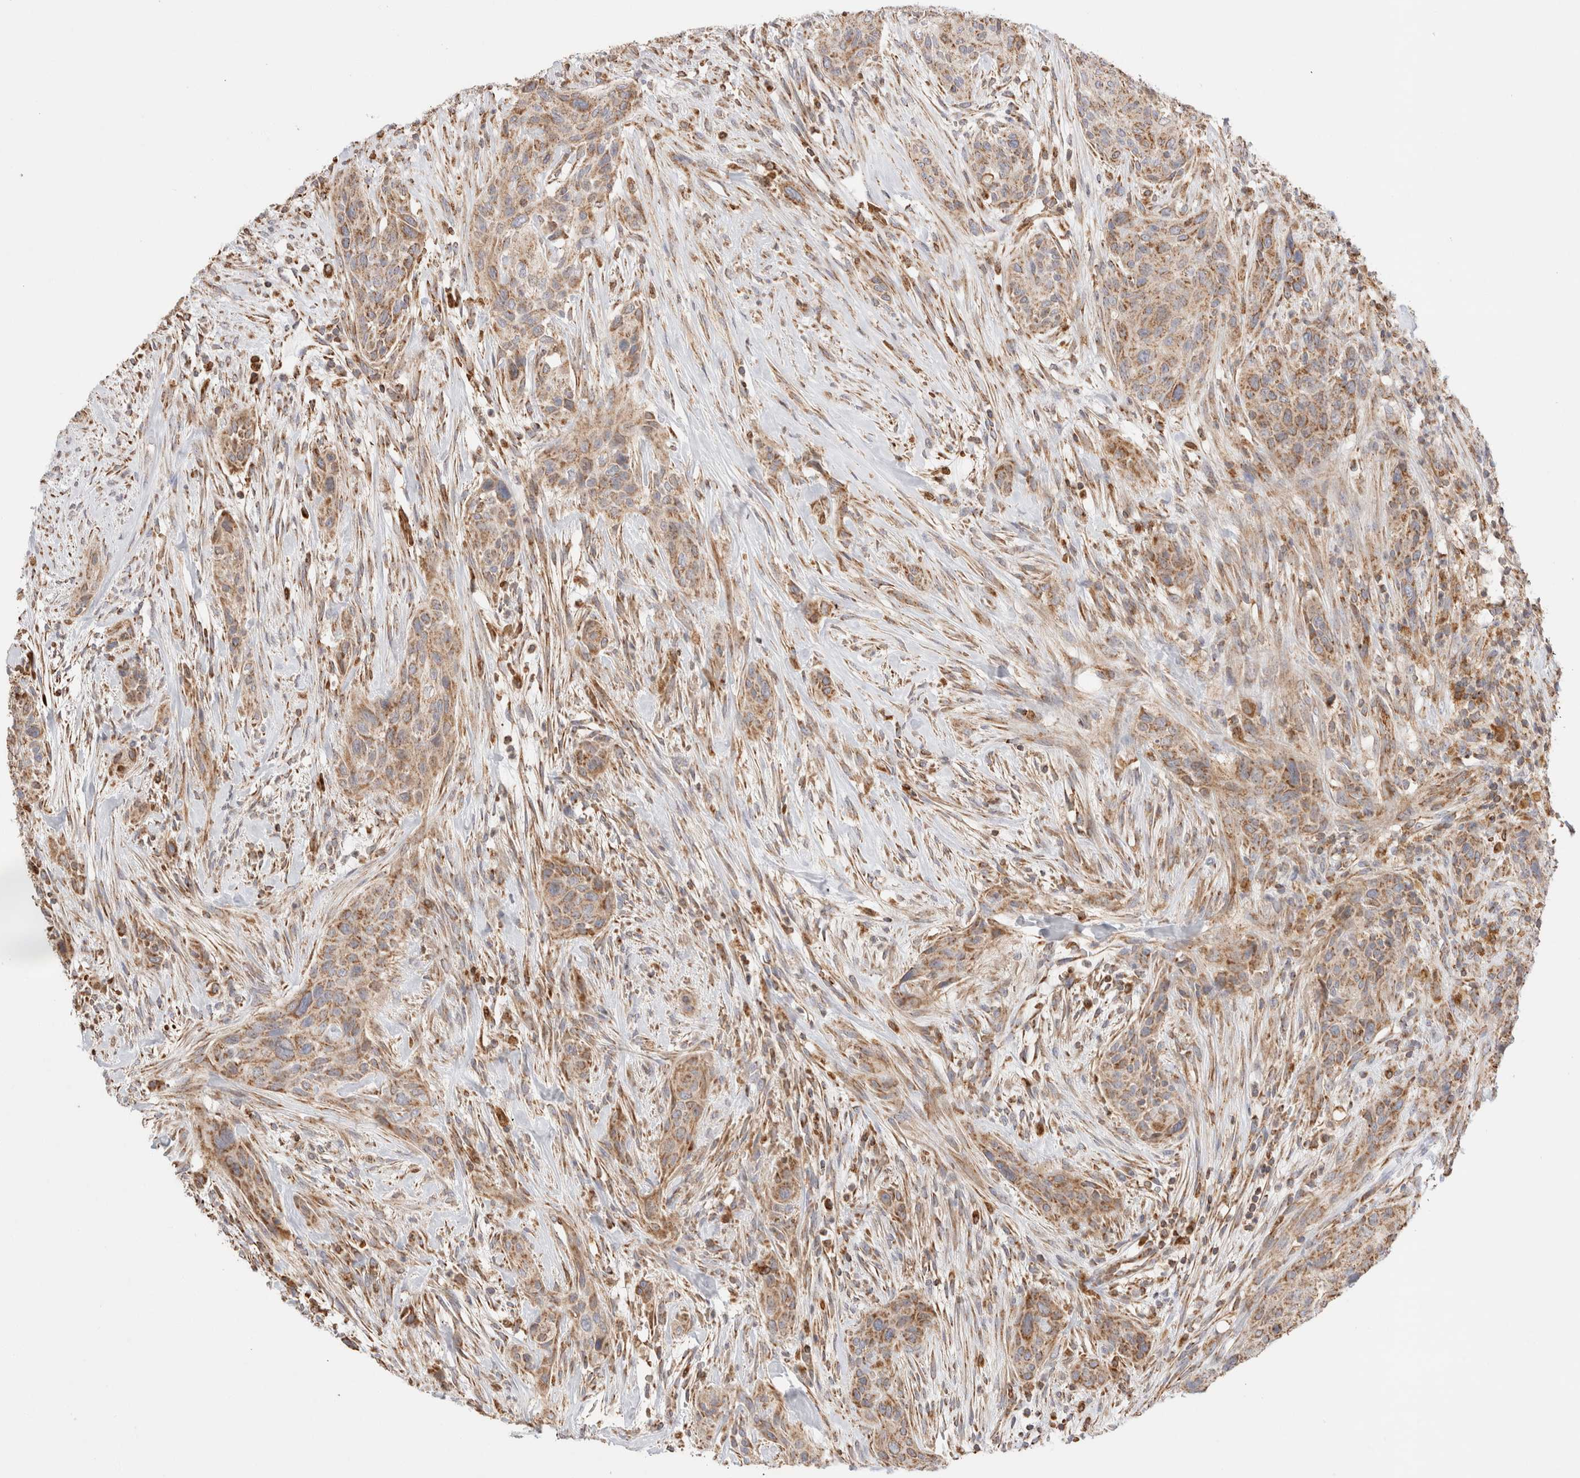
{"staining": {"intensity": "moderate", "quantity": ">75%", "location": "cytoplasmic/membranous"}, "tissue": "urothelial cancer", "cell_type": "Tumor cells", "image_type": "cancer", "snomed": [{"axis": "morphology", "description": "Urothelial carcinoma, High grade"}, {"axis": "topography", "description": "Urinary bladder"}], "caption": "Protein analysis of urothelial cancer tissue exhibits moderate cytoplasmic/membranous positivity in about >75% of tumor cells.", "gene": "TMPPE", "patient": {"sex": "male", "age": 35}}